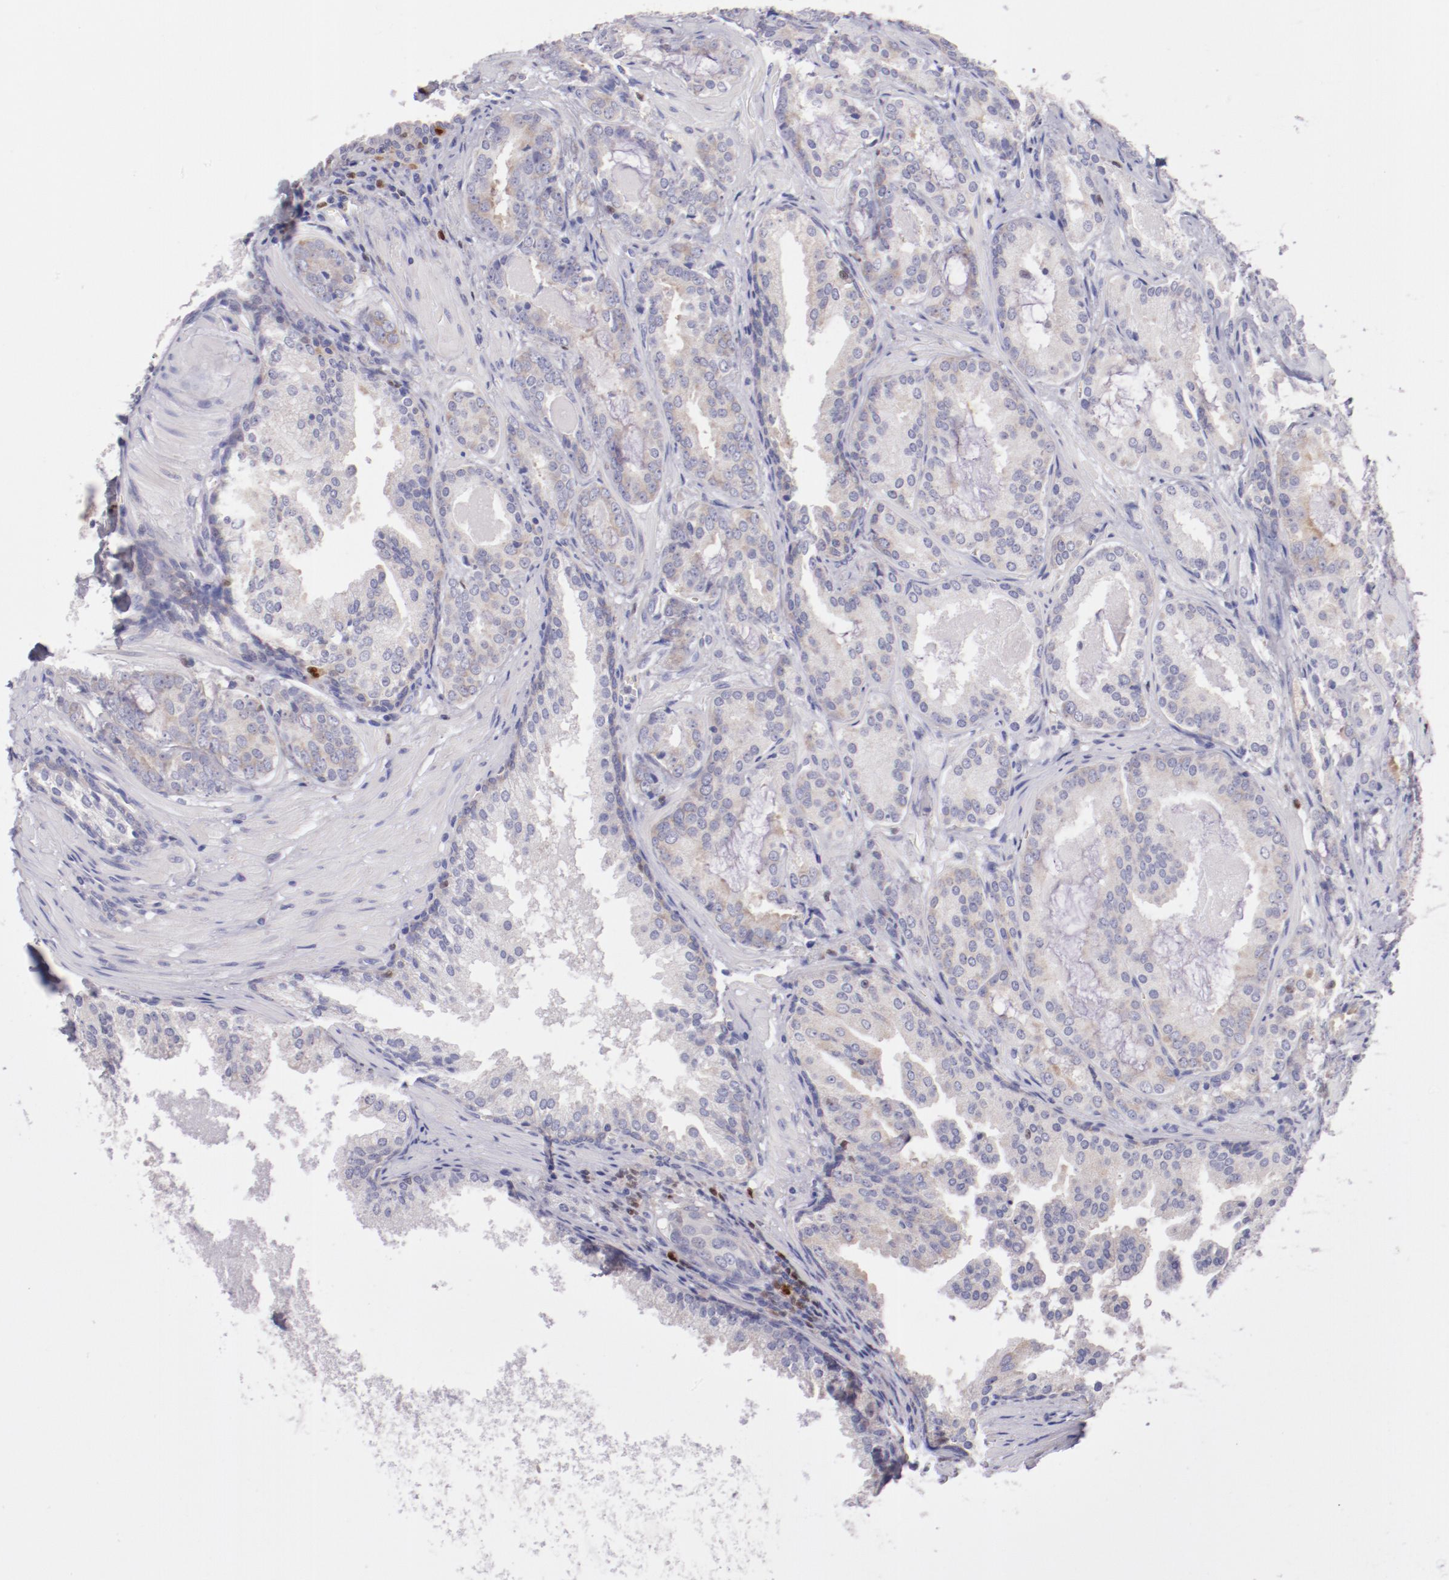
{"staining": {"intensity": "weak", "quantity": "25%-75%", "location": "cytoplasmic/membranous"}, "tissue": "prostate cancer", "cell_type": "Tumor cells", "image_type": "cancer", "snomed": [{"axis": "morphology", "description": "Adenocarcinoma, Medium grade"}, {"axis": "topography", "description": "Prostate"}], "caption": "DAB (3,3'-diaminobenzidine) immunohistochemical staining of prostate adenocarcinoma (medium-grade) demonstrates weak cytoplasmic/membranous protein staining in approximately 25%-75% of tumor cells.", "gene": "IRF8", "patient": {"sex": "male", "age": 64}}